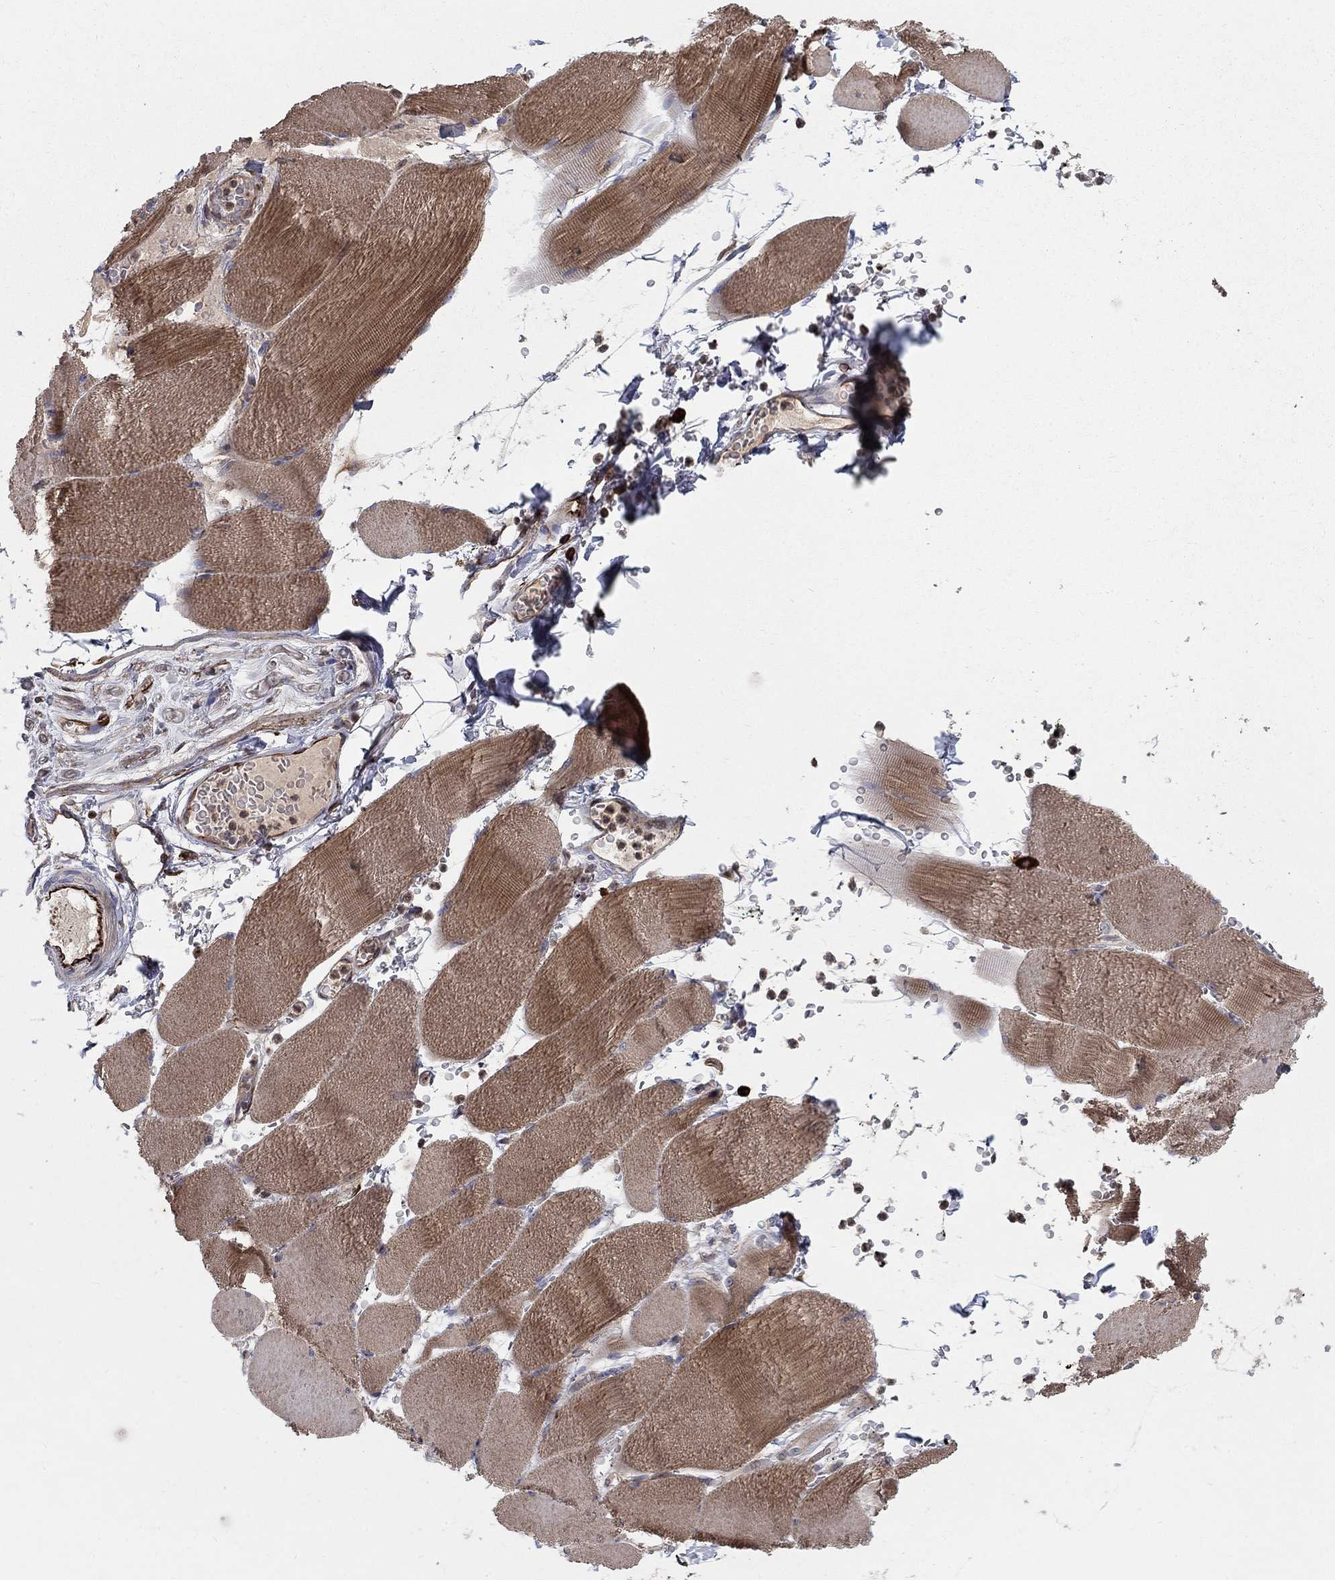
{"staining": {"intensity": "moderate", "quantity": "25%-75%", "location": "cytoplasmic/membranous"}, "tissue": "skeletal muscle", "cell_type": "Myocytes", "image_type": "normal", "snomed": [{"axis": "morphology", "description": "Normal tissue, NOS"}, {"axis": "topography", "description": "Skeletal muscle"}], "caption": "Protein staining demonstrates moderate cytoplasmic/membranous staining in about 25%-75% of myocytes in normal skeletal muscle. The staining was performed using DAB to visualize the protein expression in brown, while the nuclei were stained in blue with hematoxylin (Magnification: 20x).", "gene": "MSRA", "patient": {"sex": "male", "age": 56}}